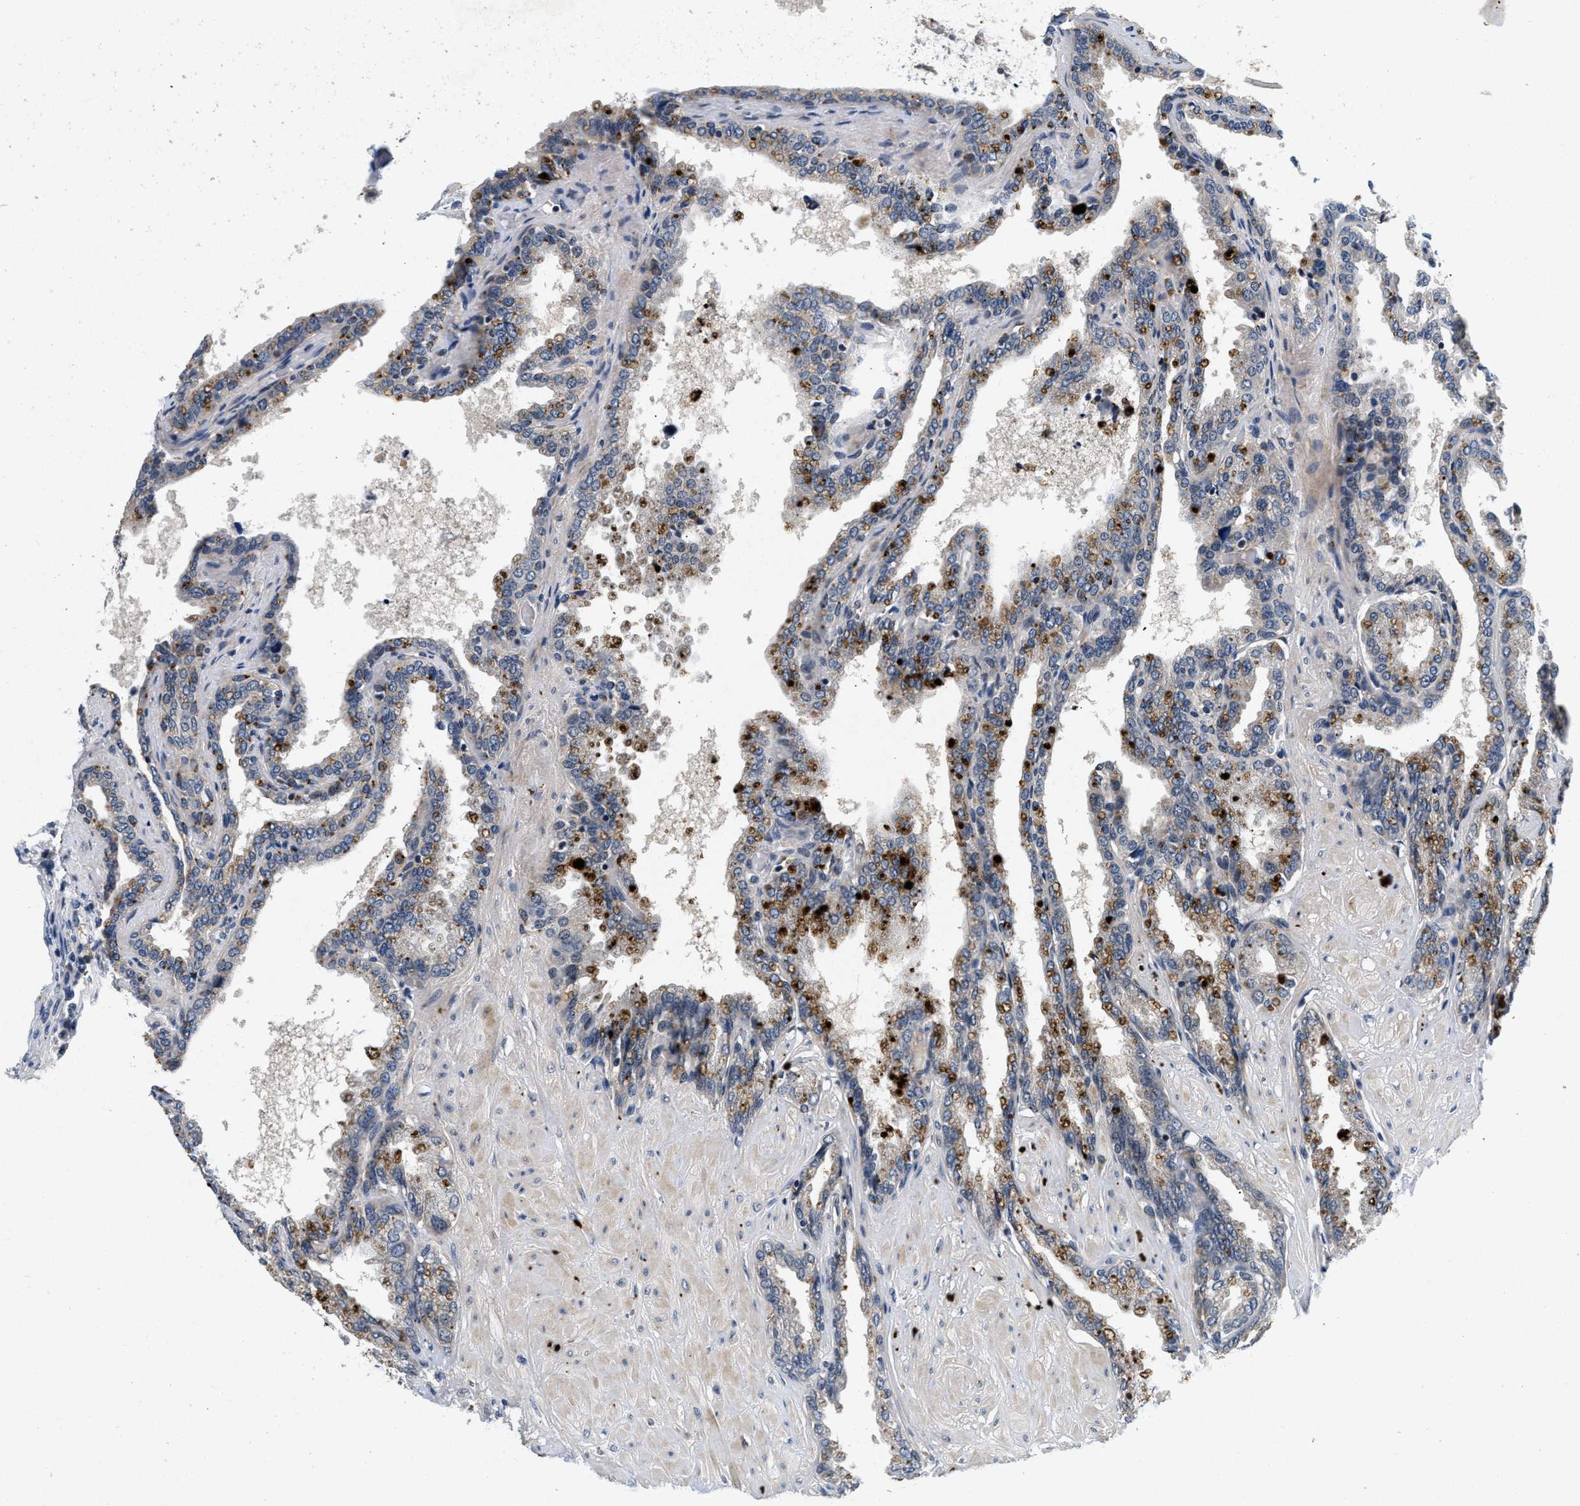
{"staining": {"intensity": "moderate", "quantity": "25%-75%", "location": "cytoplasmic/membranous"}, "tissue": "seminal vesicle", "cell_type": "Glandular cells", "image_type": "normal", "snomed": [{"axis": "morphology", "description": "Normal tissue, NOS"}, {"axis": "topography", "description": "Seminal veicle"}], "caption": "Seminal vesicle stained for a protein (brown) reveals moderate cytoplasmic/membranous positive expression in approximately 25%-75% of glandular cells.", "gene": "PDP1", "patient": {"sex": "male", "age": 46}}